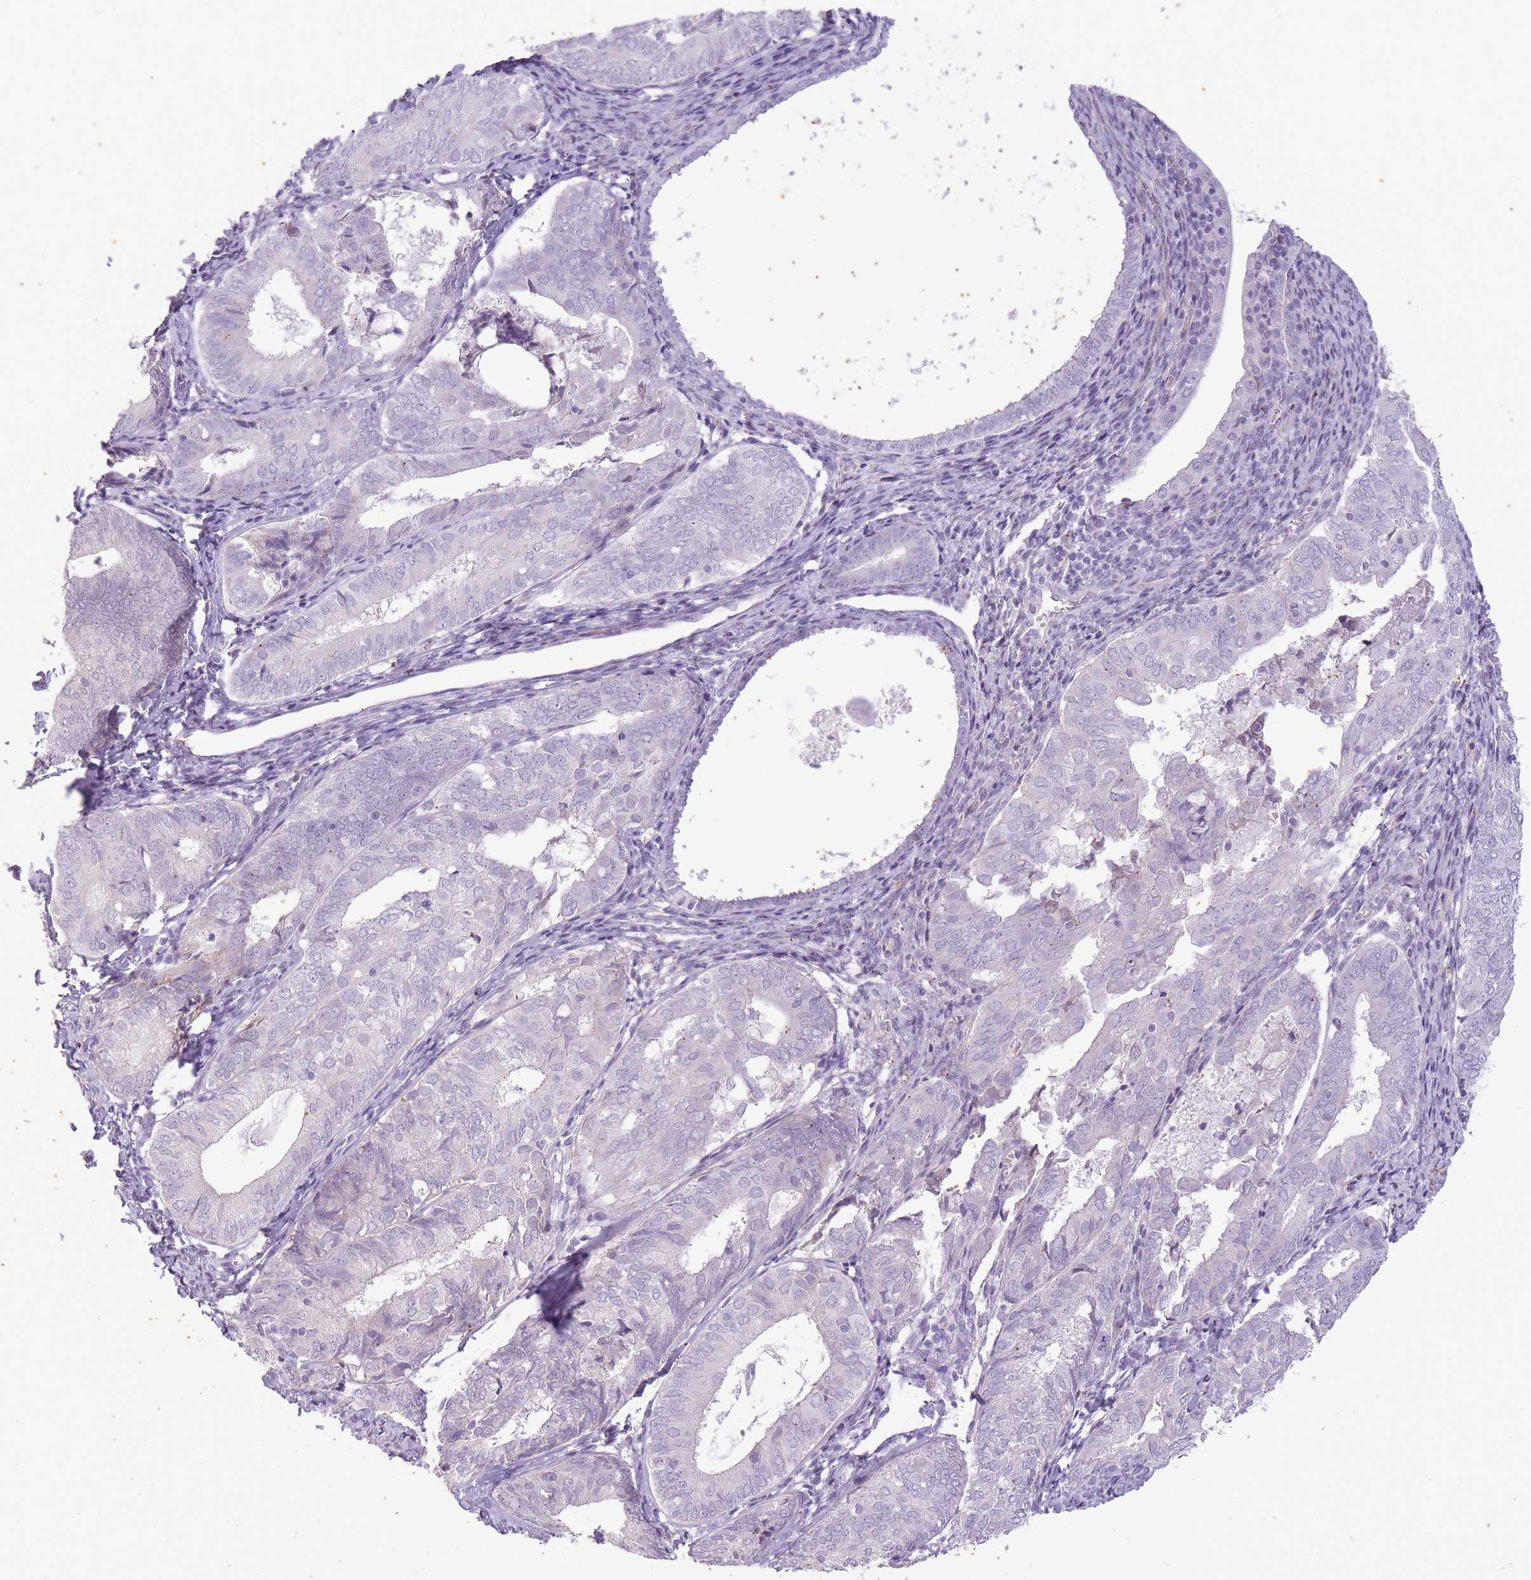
{"staining": {"intensity": "negative", "quantity": "none", "location": "none"}, "tissue": "endometrial cancer", "cell_type": "Tumor cells", "image_type": "cancer", "snomed": [{"axis": "morphology", "description": "Adenocarcinoma, NOS"}, {"axis": "topography", "description": "Endometrium"}], "caption": "Endometrial adenocarcinoma was stained to show a protein in brown. There is no significant staining in tumor cells.", "gene": "CNTNAP3", "patient": {"sex": "female", "age": 87}}